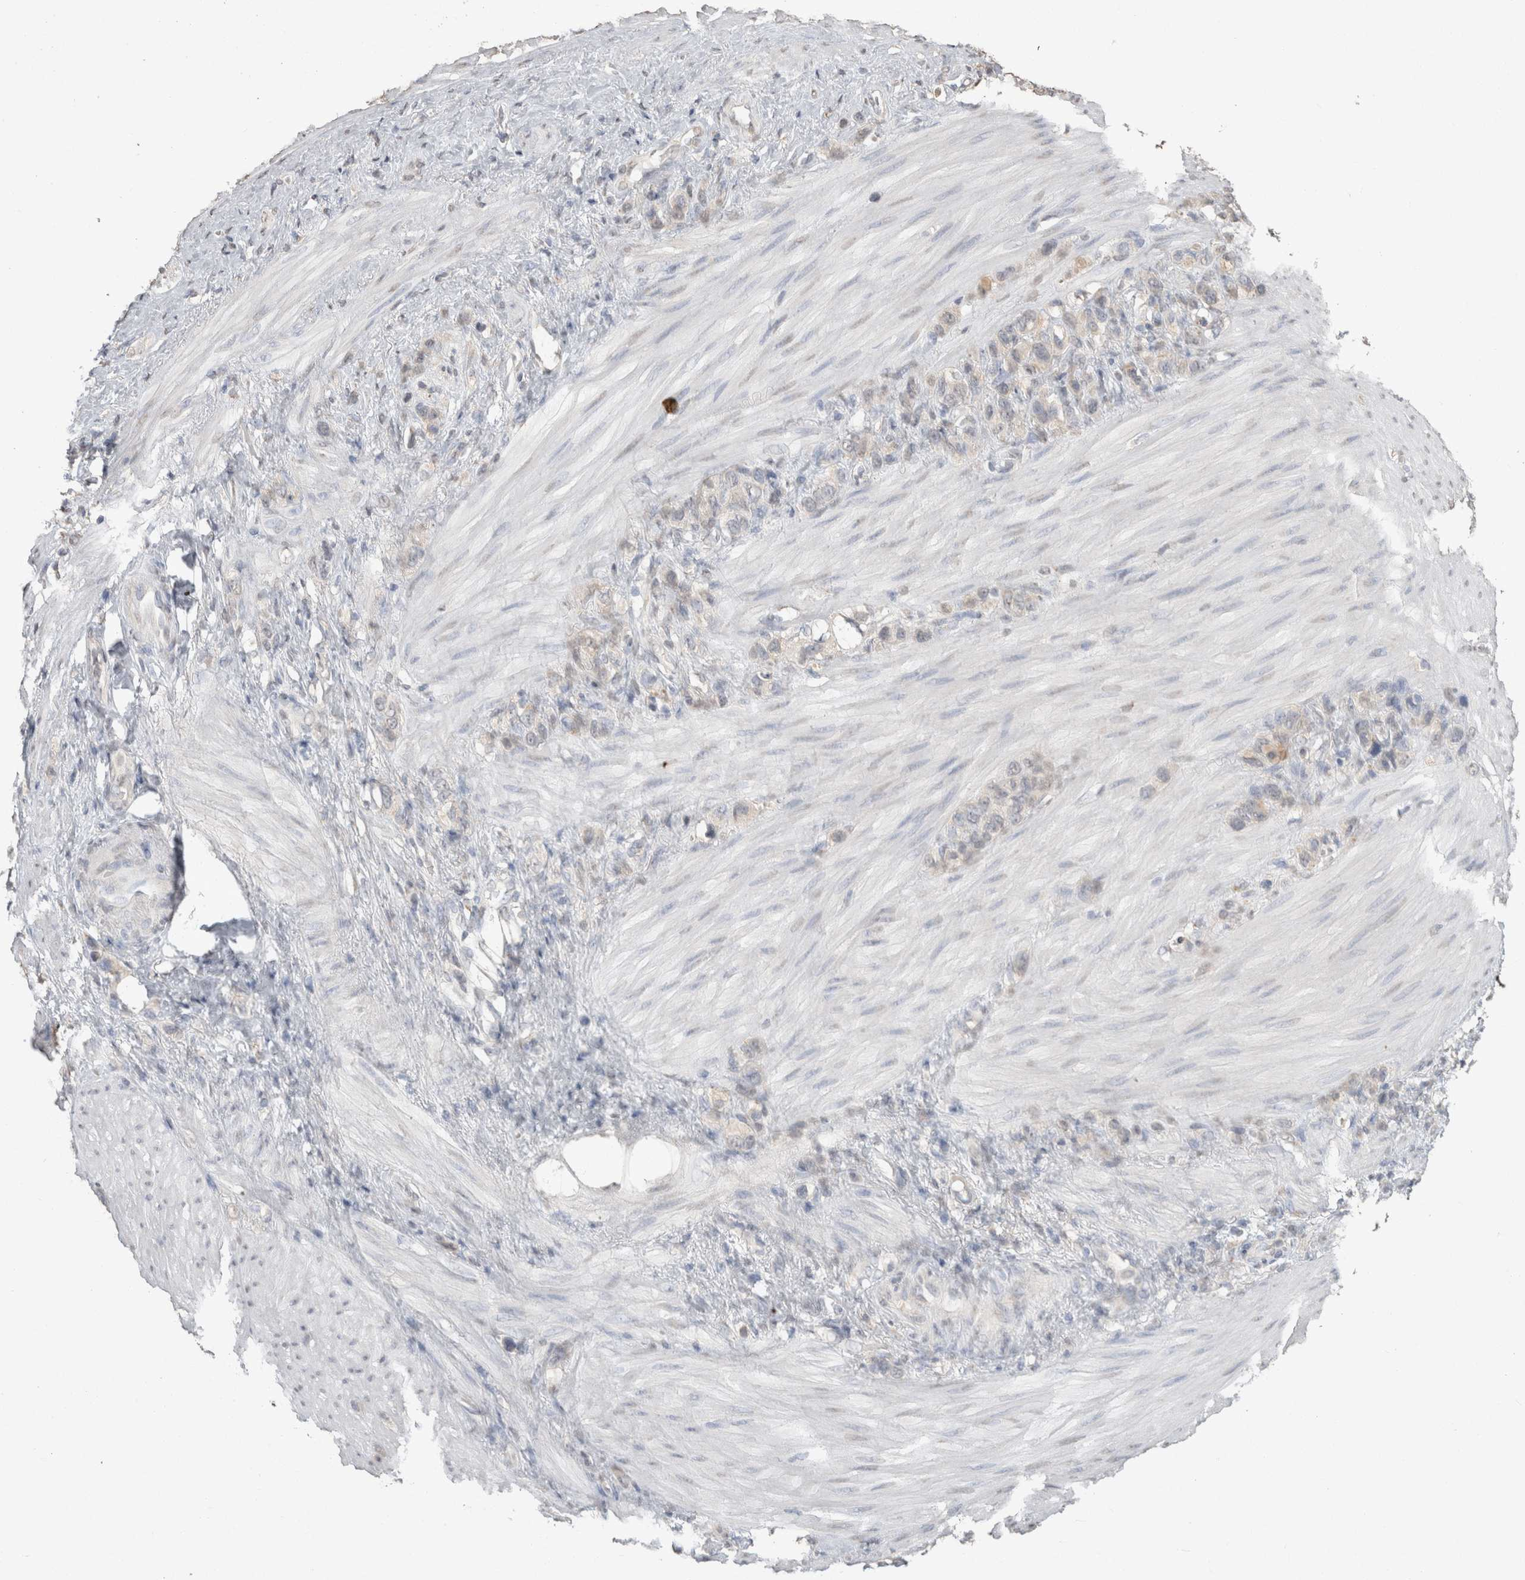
{"staining": {"intensity": "weak", "quantity": "<25%", "location": "cytoplasmic/membranous"}, "tissue": "stomach cancer", "cell_type": "Tumor cells", "image_type": "cancer", "snomed": [{"axis": "morphology", "description": "Adenocarcinoma, NOS"}, {"axis": "morphology", "description": "Adenocarcinoma, High grade"}, {"axis": "topography", "description": "Stomach, upper"}, {"axis": "topography", "description": "Stomach, lower"}], "caption": "DAB (3,3'-diaminobenzidine) immunohistochemical staining of human stomach adenocarcinoma reveals no significant positivity in tumor cells.", "gene": "NAALADL2", "patient": {"sex": "female", "age": 65}}